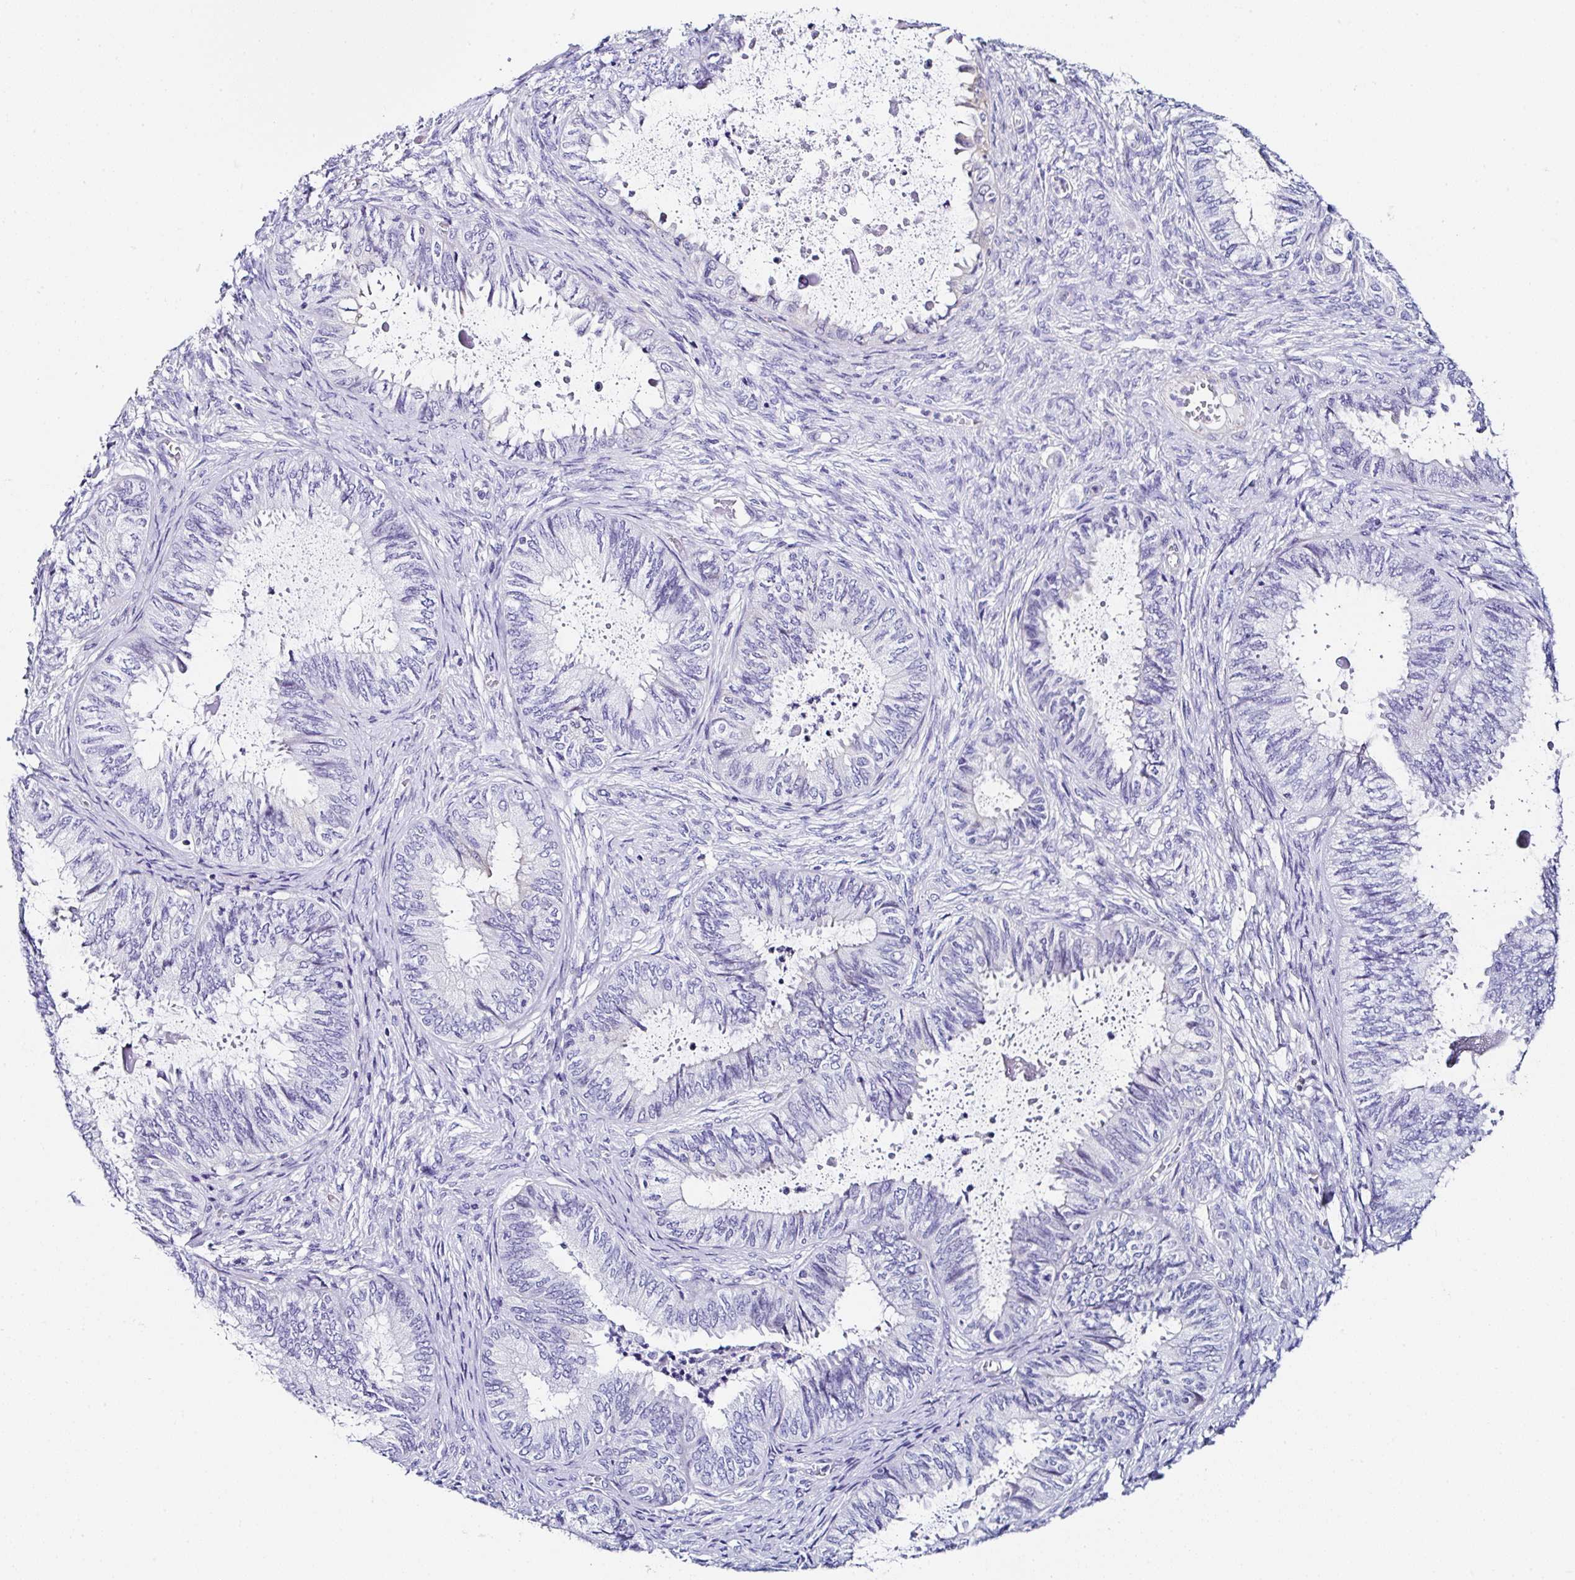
{"staining": {"intensity": "negative", "quantity": "none", "location": "none"}, "tissue": "ovarian cancer", "cell_type": "Tumor cells", "image_type": "cancer", "snomed": [{"axis": "morphology", "description": "Carcinoma, endometroid"}, {"axis": "topography", "description": "Ovary"}], "caption": "This photomicrograph is of endometroid carcinoma (ovarian) stained with immunohistochemistry (IHC) to label a protein in brown with the nuclei are counter-stained blue. There is no positivity in tumor cells.", "gene": "TMPRSS11E", "patient": {"sex": "female", "age": 70}}